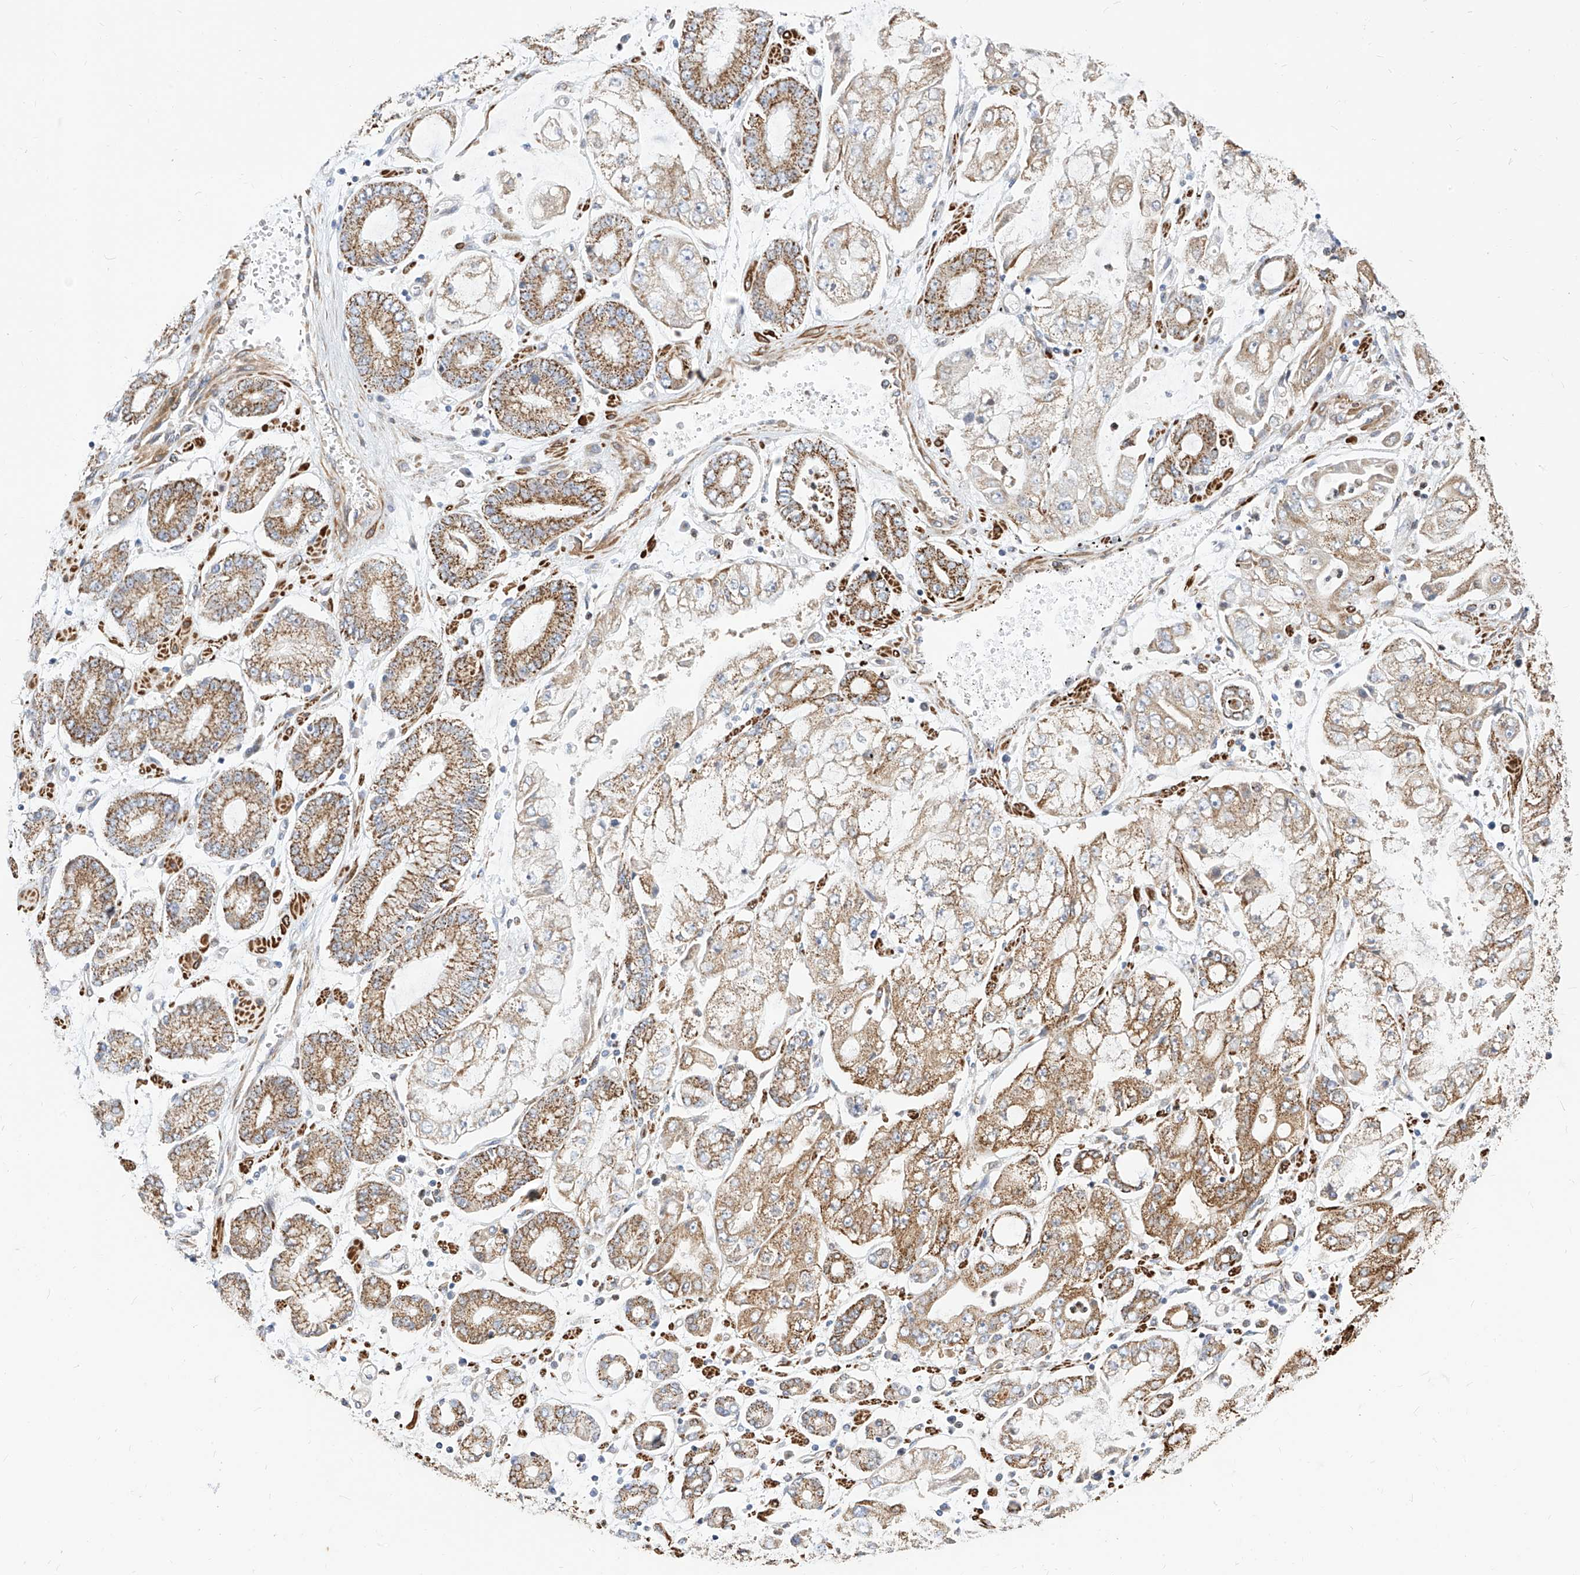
{"staining": {"intensity": "moderate", "quantity": ">75%", "location": "cytoplasmic/membranous"}, "tissue": "stomach cancer", "cell_type": "Tumor cells", "image_type": "cancer", "snomed": [{"axis": "morphology", "description": "Adenocarcinoma, NOS"}, {"axis": "topography", "description": "Stomach"}], "caption": "Immunohistochemistry (DAB (3,3'-diaminobenzidine)) staining of stomach cancer displays moderate cytoplasmic/membranous protein staining in approximately >75% of tumor cells. Using DAB (brown) and hematoxylin (blue) stains, captured at high magnification using brightfield microscopy.", "gene": "TTLL8", "patient": {"sex": "male", "age": 76}}